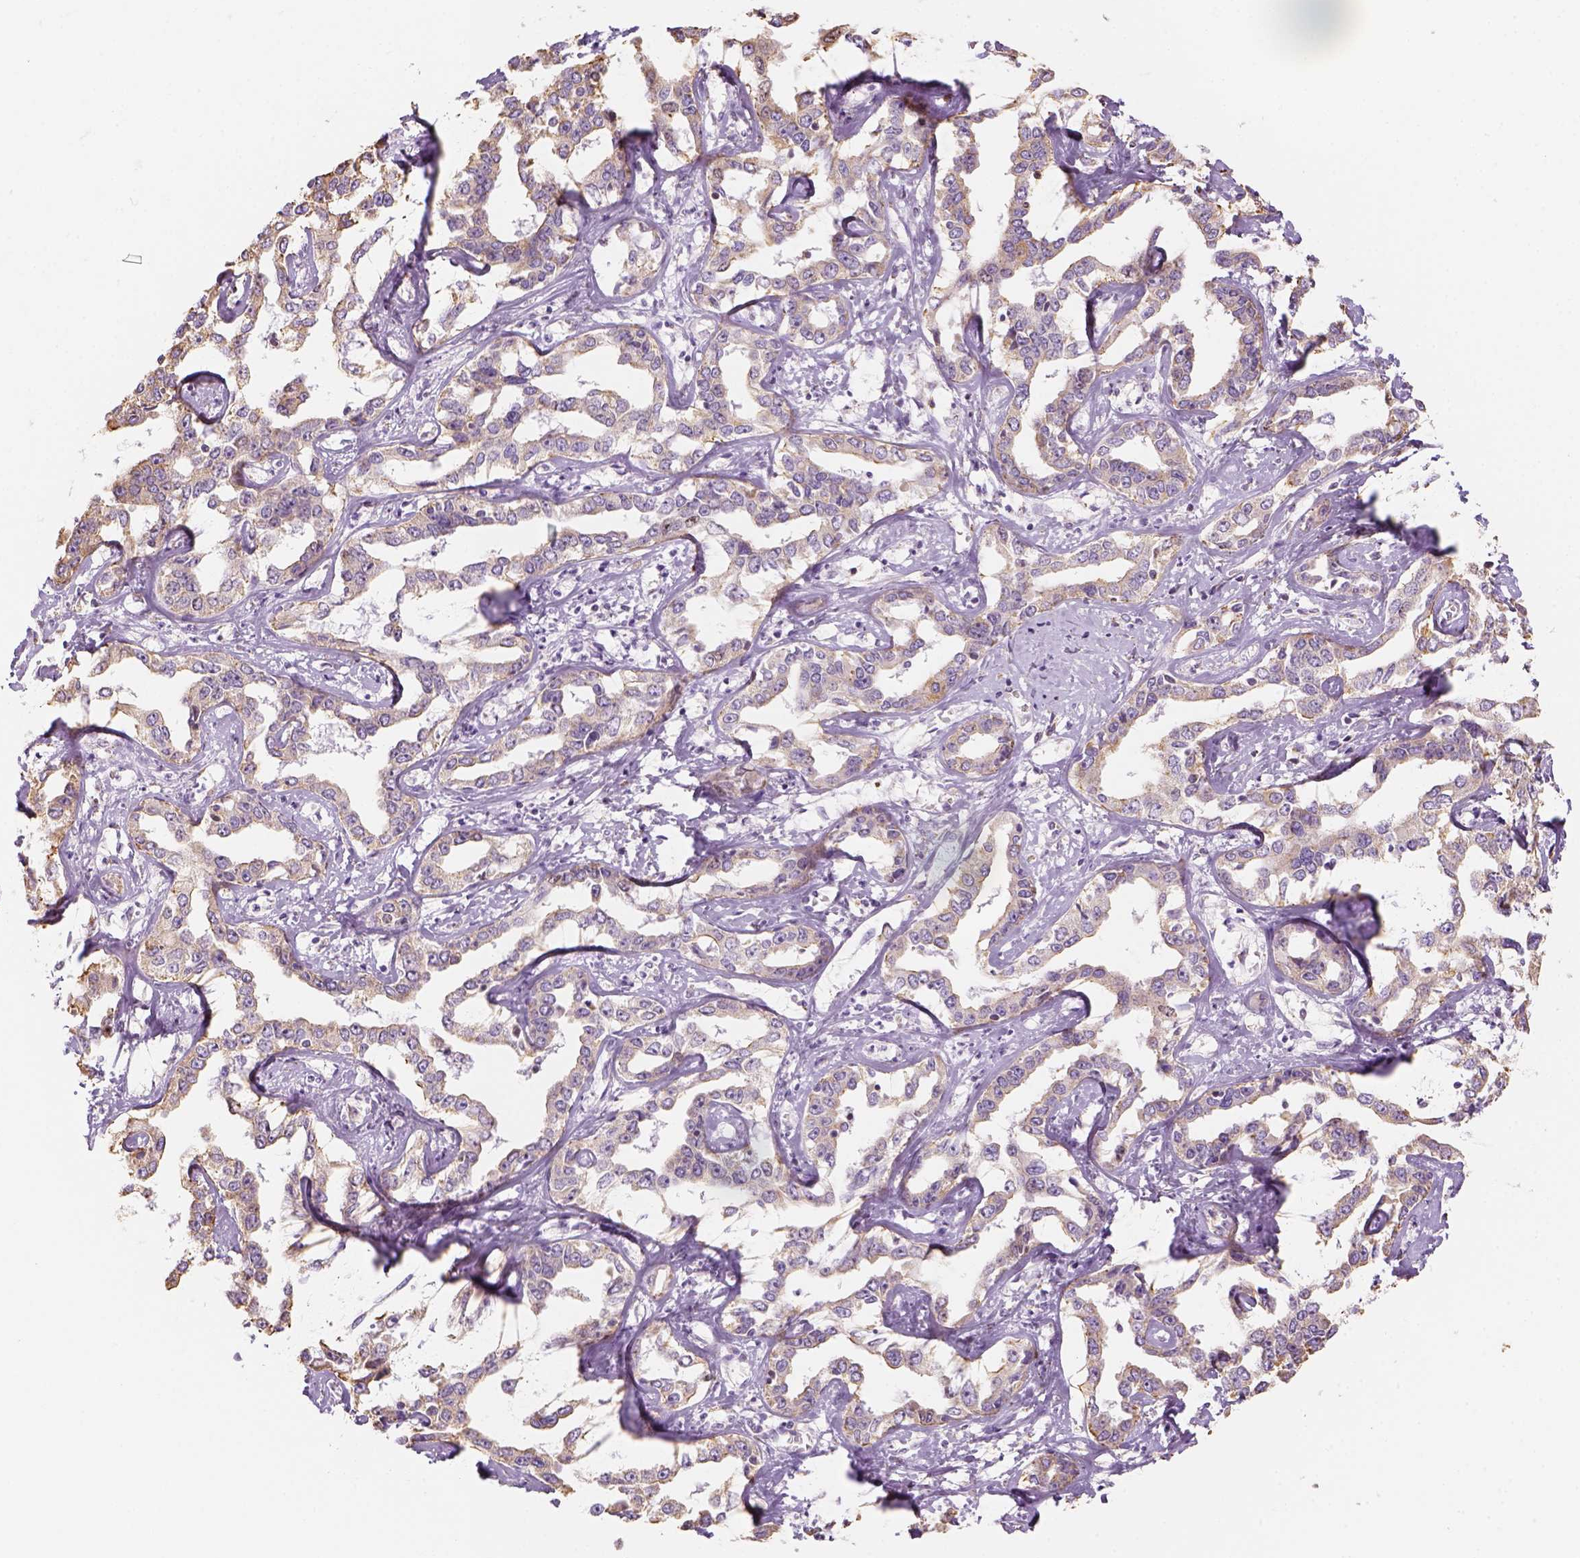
{"staining": {"intensity": "moderate", "quantity": ">75%", "location": "cytoplasmic/membranous"}, "tissue": "liver cancer", "cell_type": "Tumor cells", "image_type": "cancer", "snomed": [{"axis": "morphology", "description": "Cholangiocarcinoma"}, {"axis": "topography", "description": "Liver"}], "caption": "Protein expression analysis of human liver cholangiocarcinoma reveals moderate cytoplasmic/membranous positivity in approximately >75% of tumor cells.", "gene": "LCA5", "patient": {"sex": "male", "age": 59}}